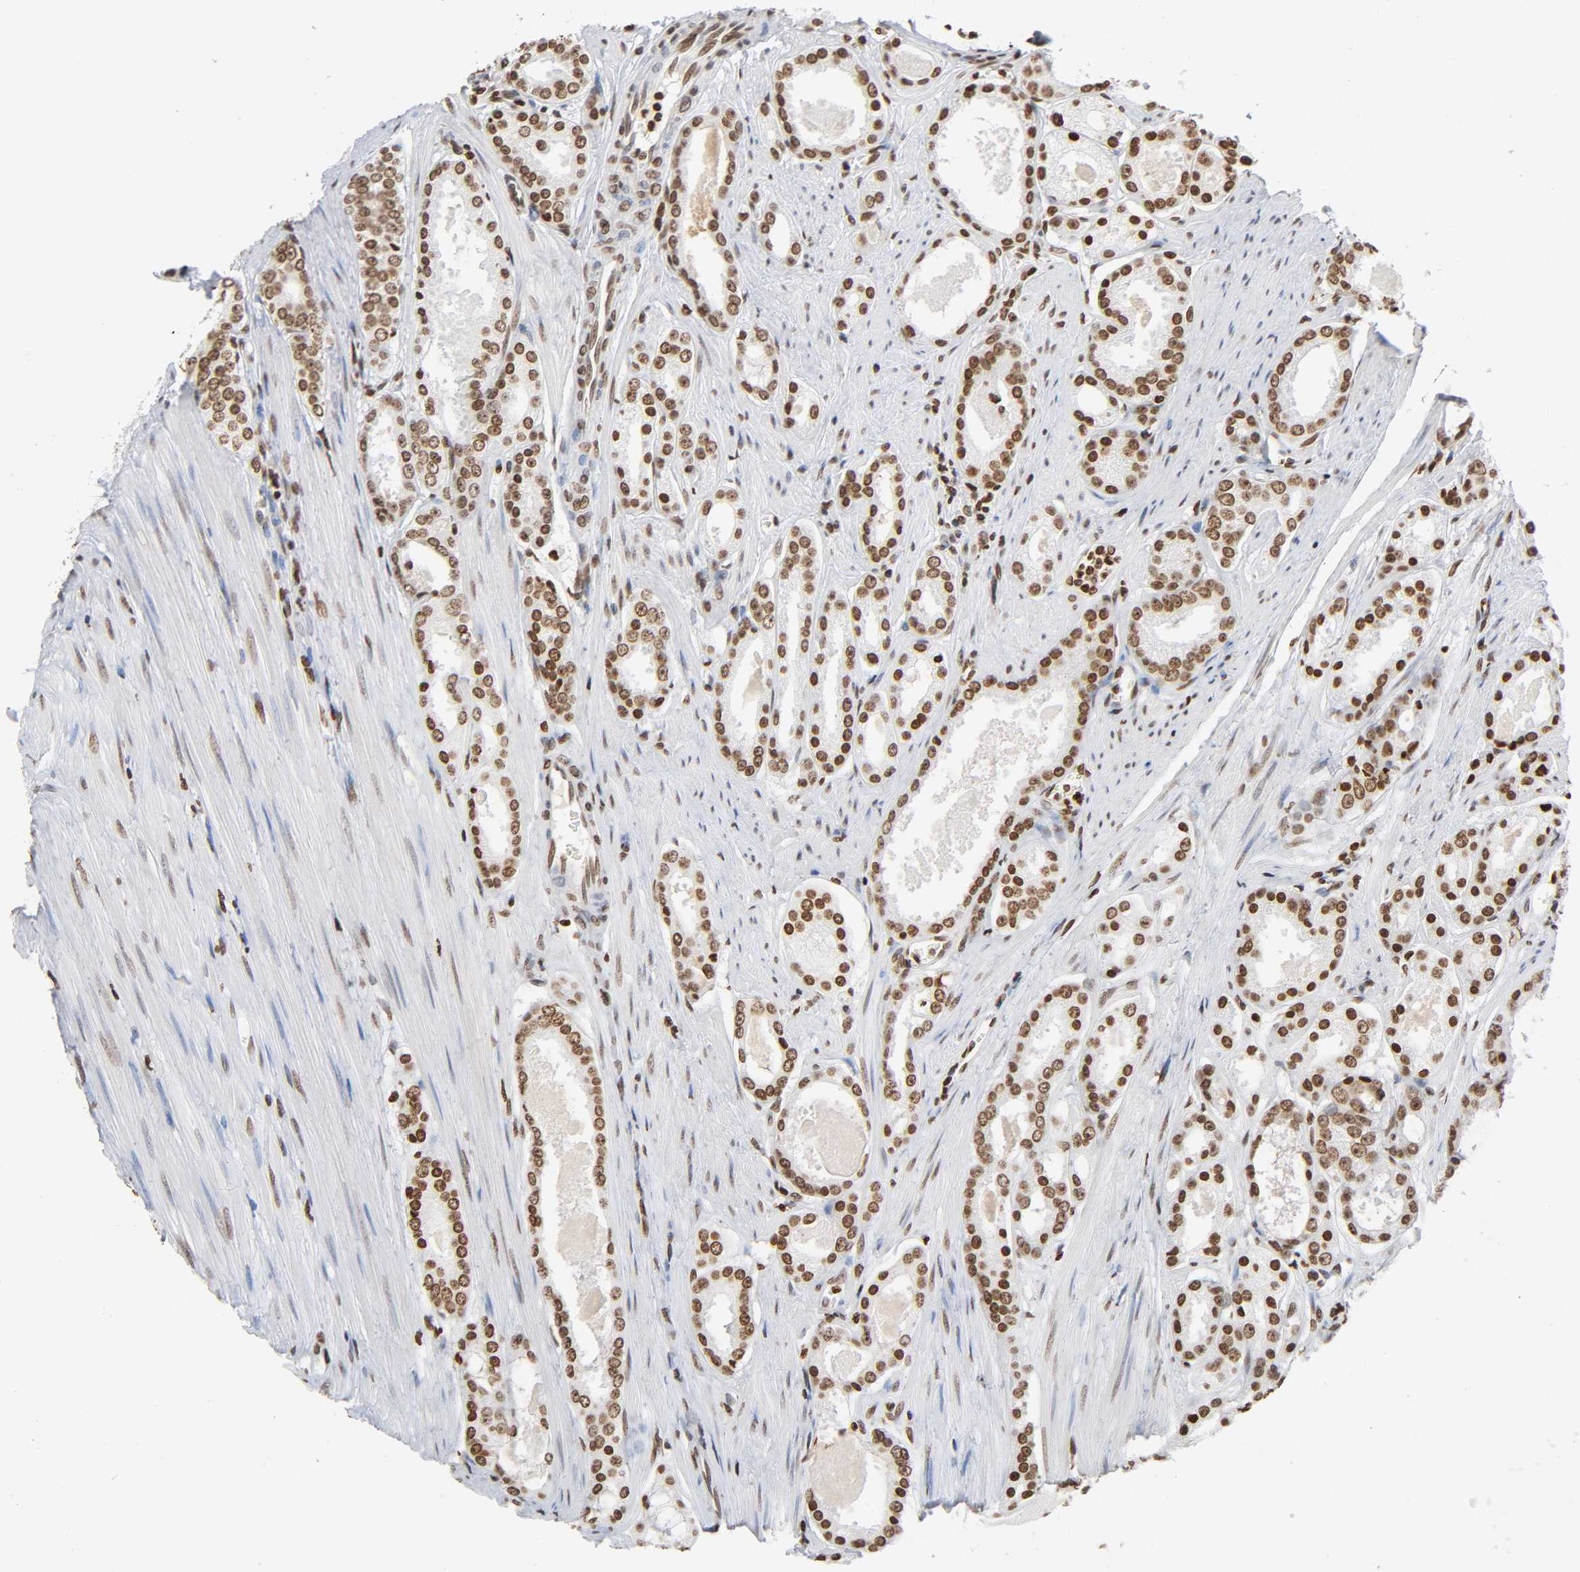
{"staining": {"intensity": "moderate", "quantity": ">75%", "location": "nuclear"}, "tissue": "prostate cancer", "cell_type": "Tumor cells", "image_type": "cancer", "snomed": [{"axis": "morphology", "description": "Adenocarcinoma, Low grade"}, {"axis": "topography", "description": "Prostate"}], "caption": "Protein staining of prostate low-grade adenocarcinoma tissue demonstrates moderate nuclear staining in about >75% of tumor cells. Using DAB (3,3'-diaminobenzidine) (brown) and hematoxylin (blue) stains, captured at high magnification using brightfield microscopy.", "gene": "HOXA6", "patient": {"sex": "male", "age": 57}}